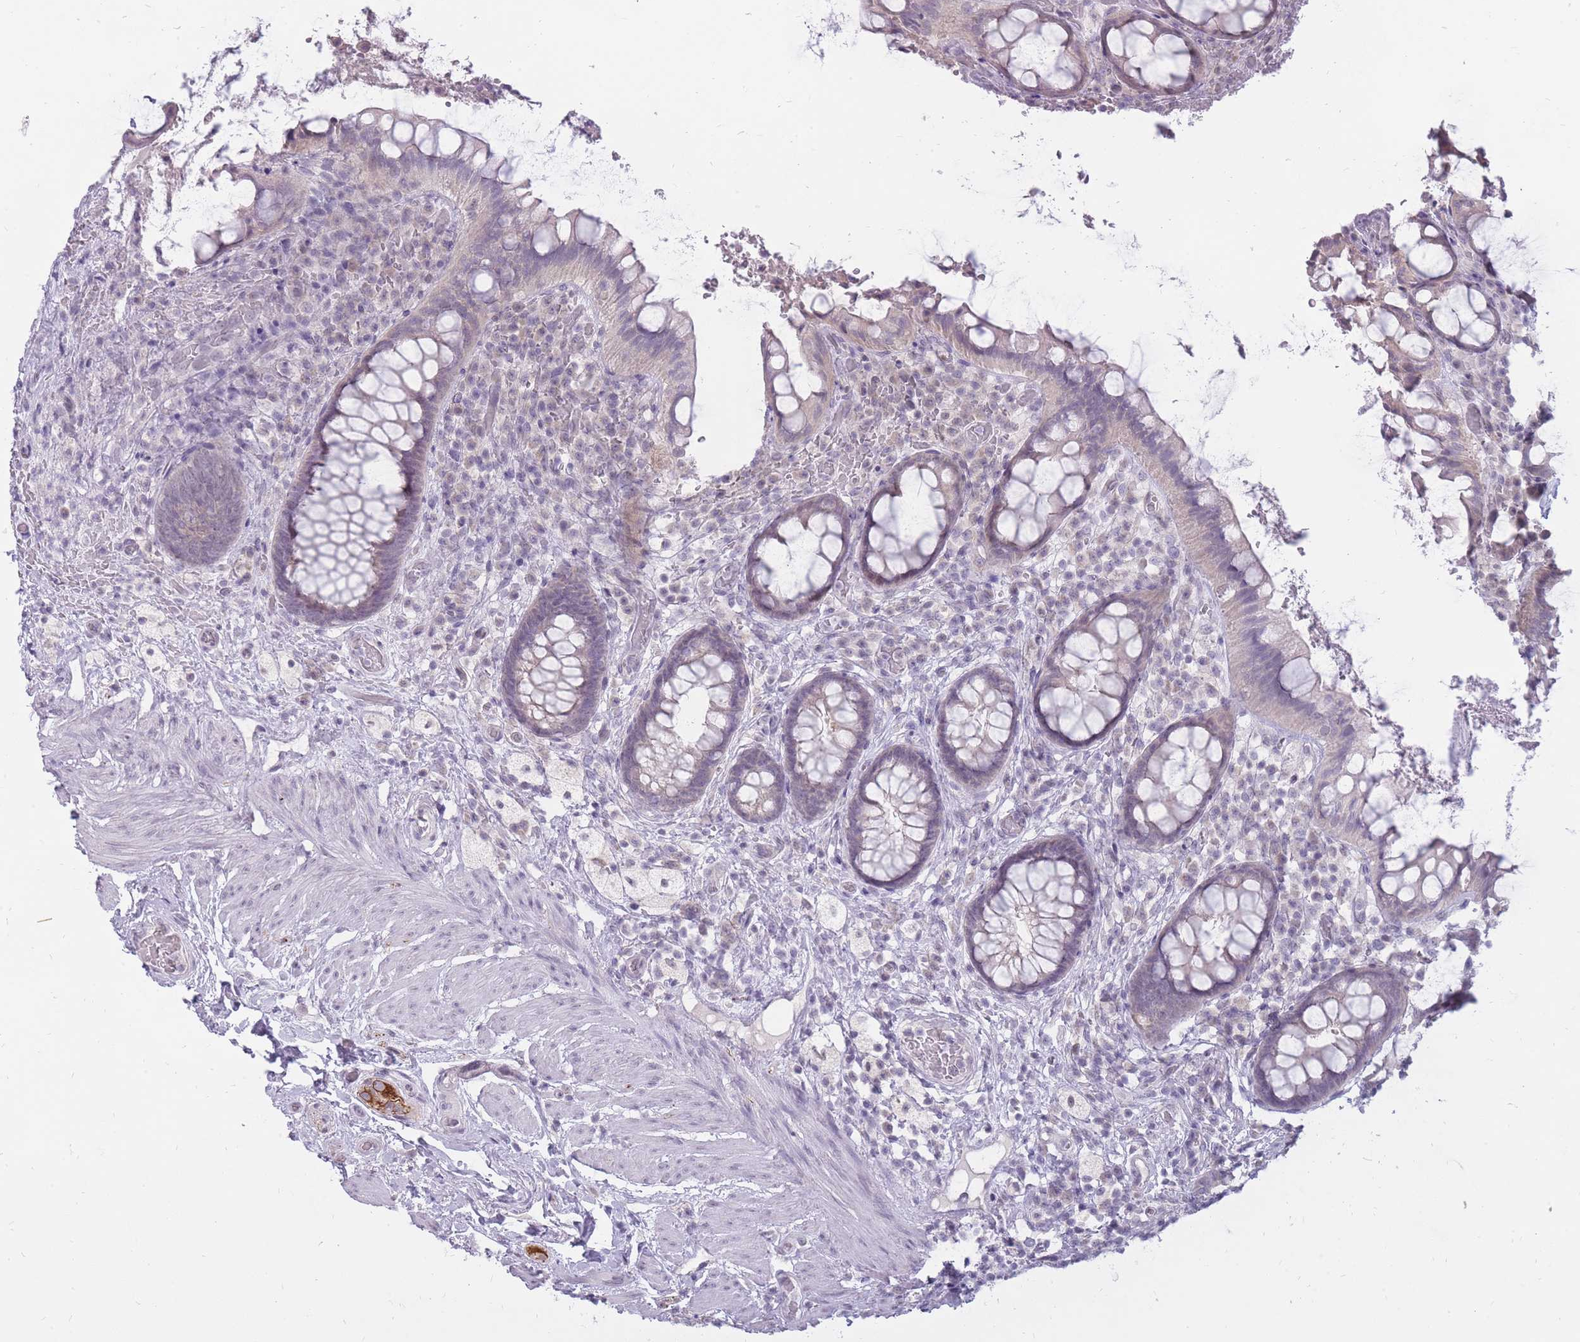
{"staining": {"intensity": "weak", "quantity": "<25%", "location": "nuclear"}, "tissue": "rectum", "cell_type": "Glandular cells", "image_type": "normal", "snomed": [{"axis": "morphology", "description": "Normal tissue, NOS"}, {"axis": "topography", "description": "Rectum"}, {"axis": "topography", "description": "Peripheral nerve tissue"}], "caption": "DAB (3,3'-diaminobenzidine) immunohistochemical staining of benign rectum exhibits no significant positivity in glandular cells. (IHC, brightfield microscopy, high magnification).", "gene": "POM121C", "patient": {"sex": "female", "age": 69}}